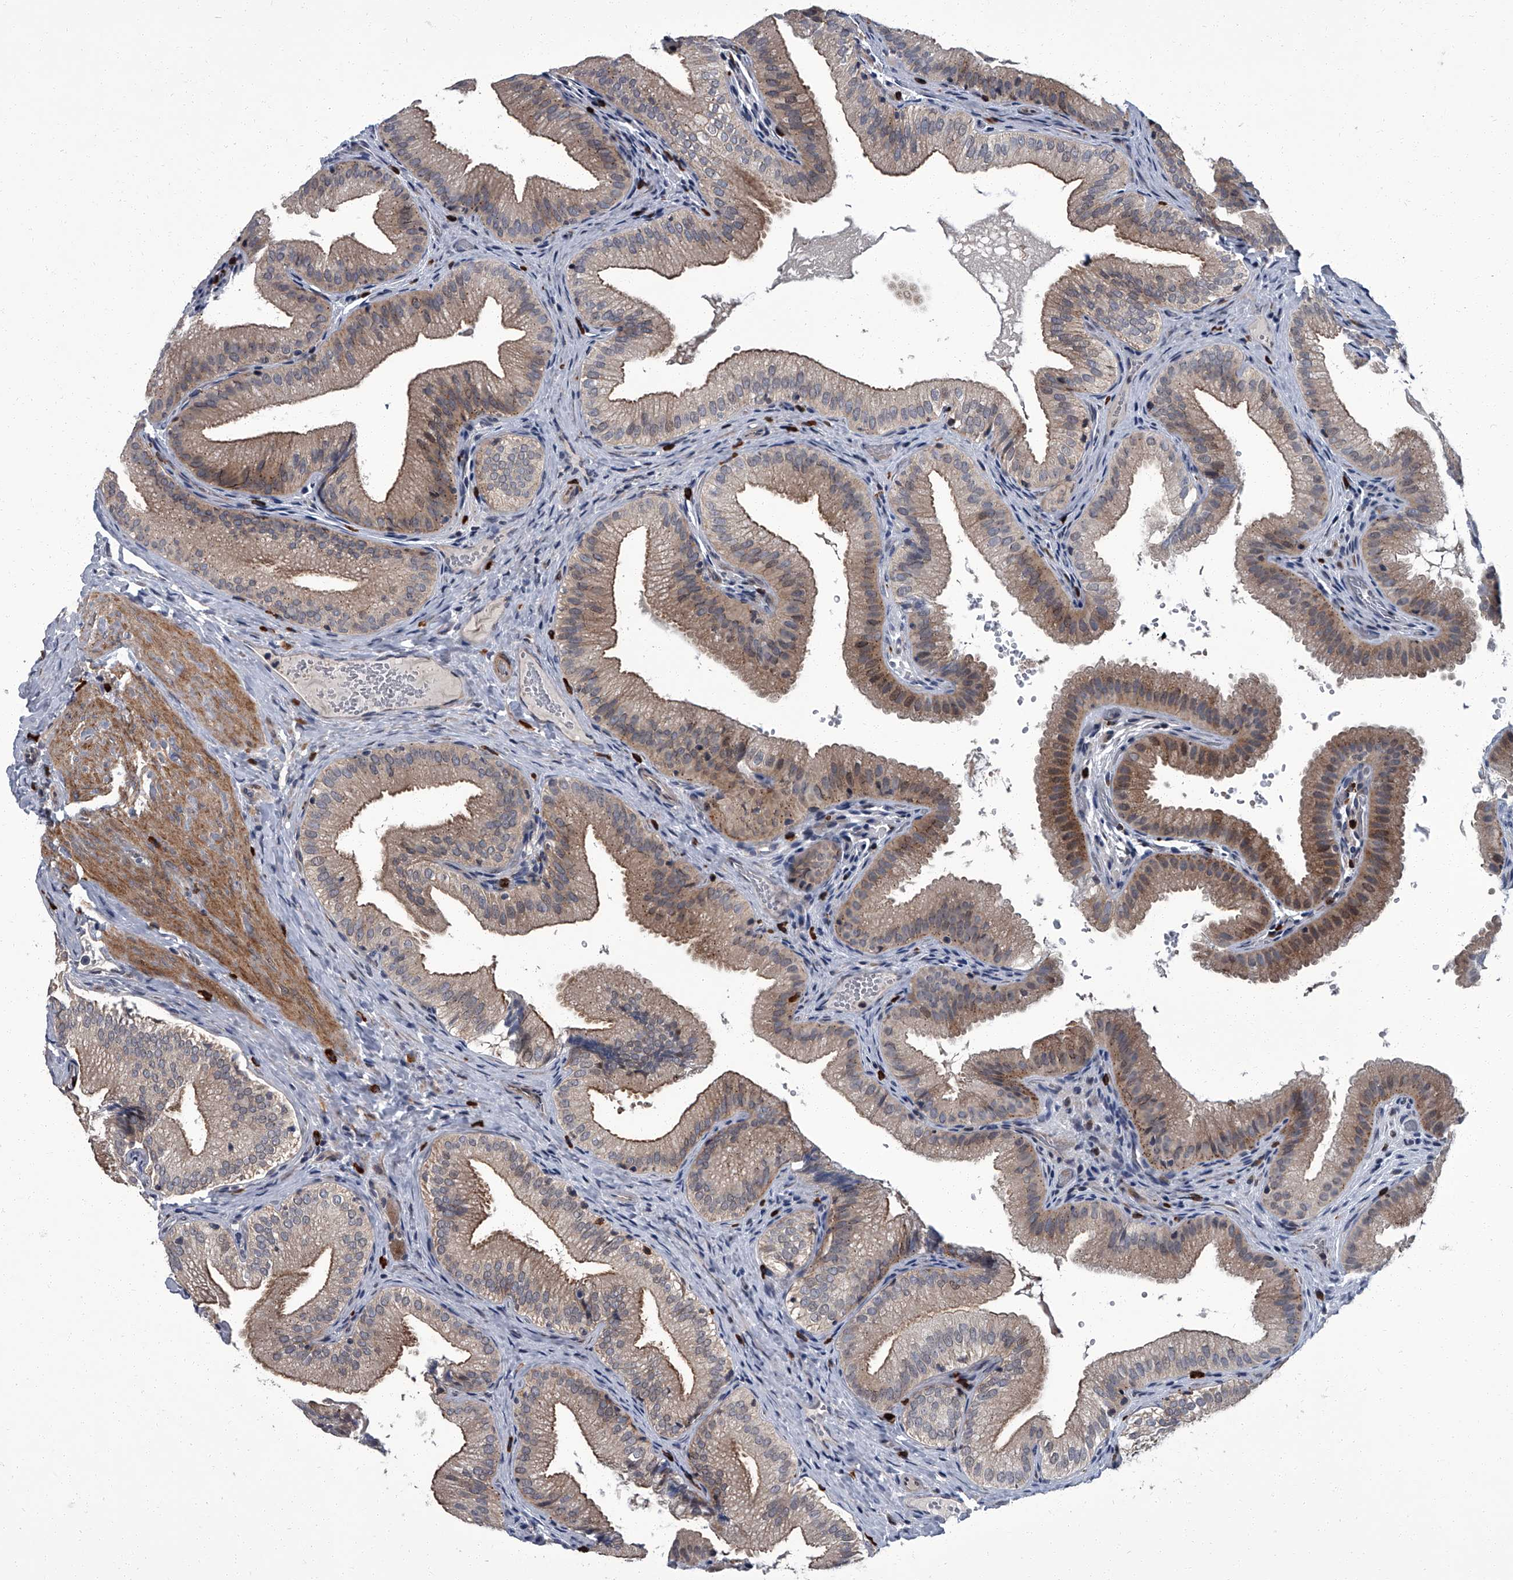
{"staining": {"intensity": "moderate", "quantity": ">75%", "location": "cytoplasmic/membranous"}, "tissue": "gallbladder", "cell_type": "Glandular cells", "image_type": "normal", "snomed": [{"axis": "morphology", "description": "Normal tissue, NOS"}, {"axis": "topography", "description": "Gallbladder"}], "caption": "High-power microscopy captured an IHC histopathology image of unremarkable gallbladder, revealing moderate cytoplasmic/membranous staining in approximately >75% of glandular cells.", "gene": "ZNF274", "patient": {"sex": "female", "age": 30}}